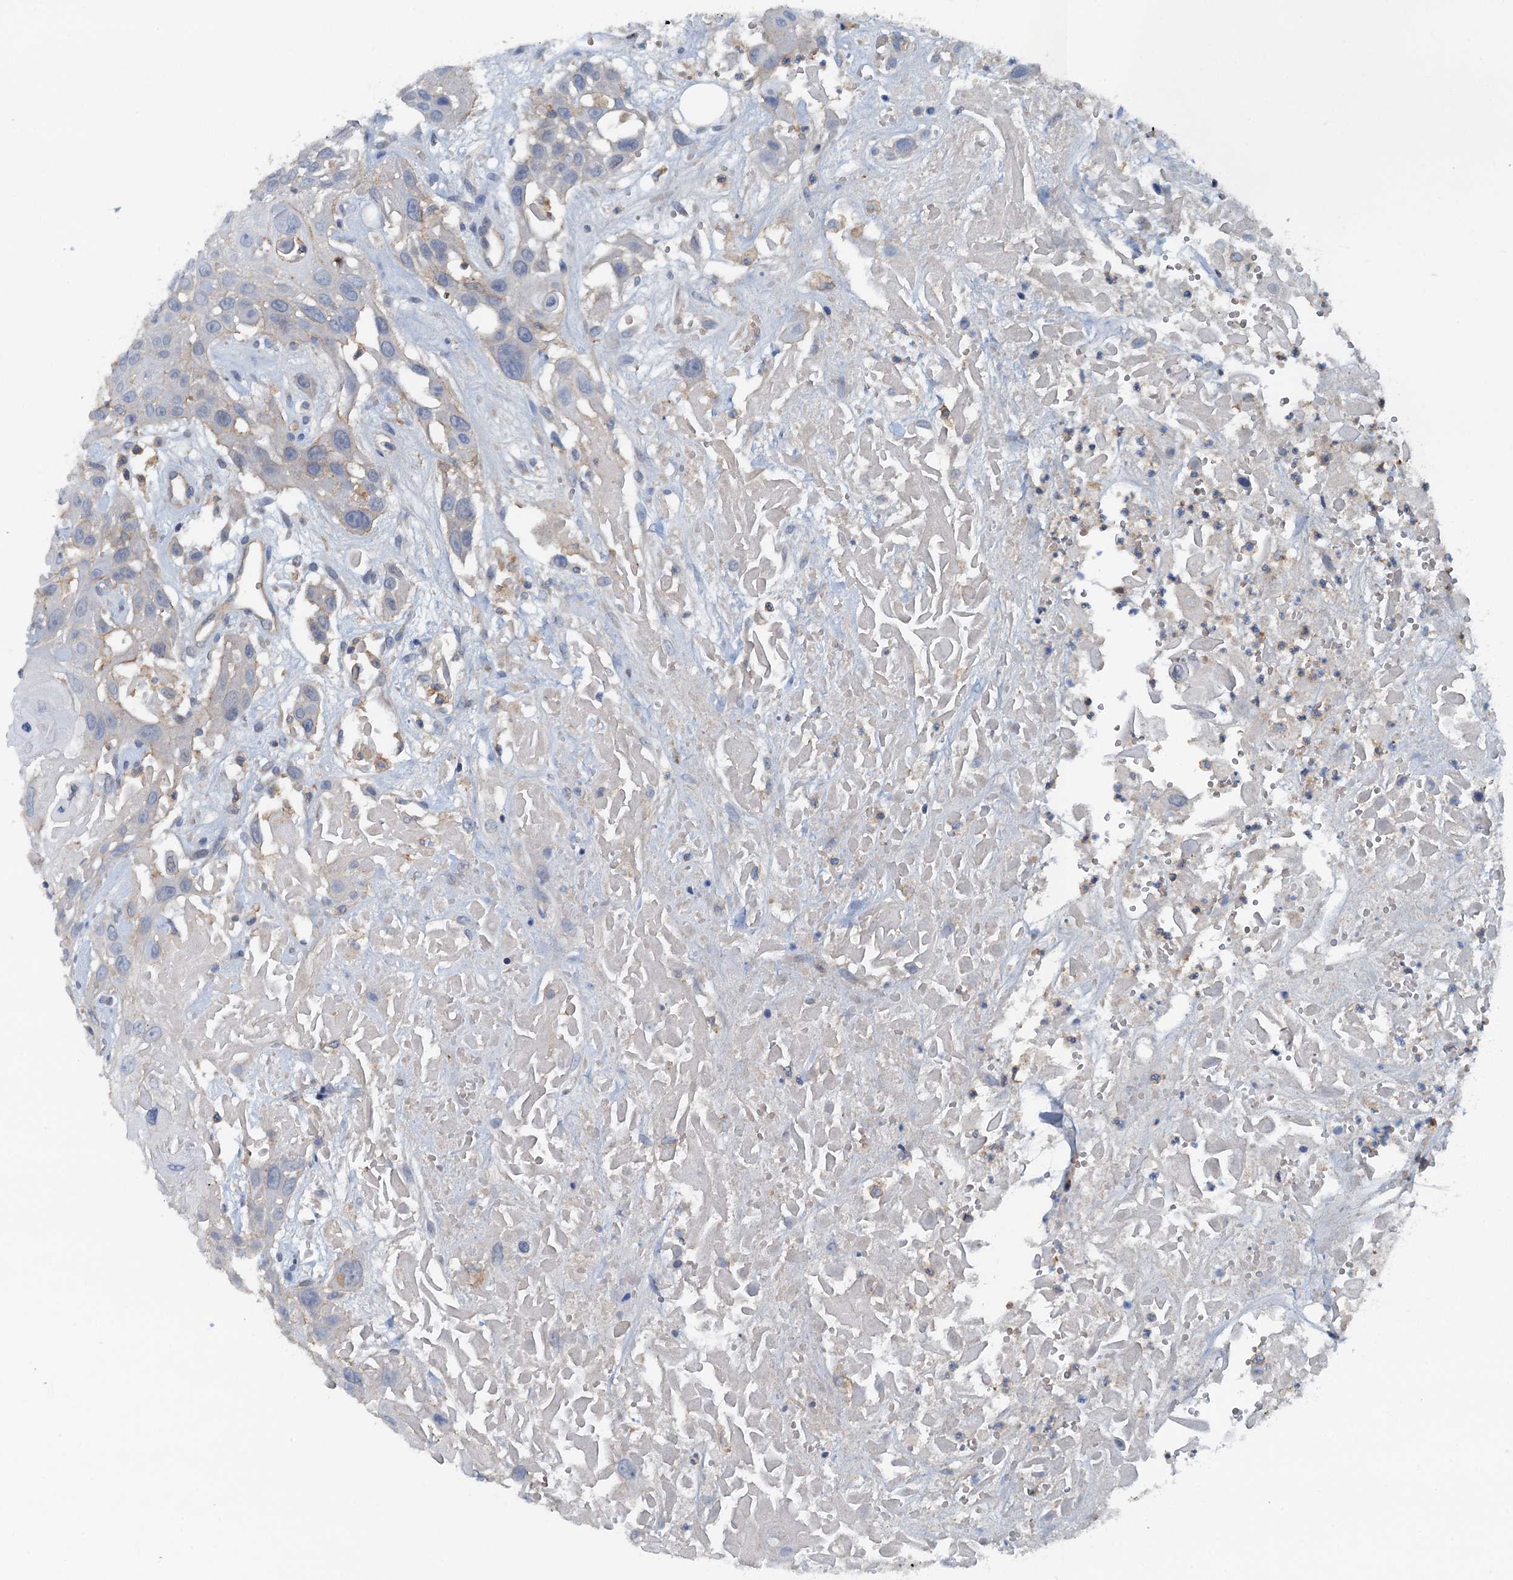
{"staining": {"intensity": "negative", "quantity": "none", "location": "none"}, "tissue": "head and neck cancer", "cell_type": "Tumor cells", "image_type": "cancer", "snomed": [{"axis": "morphology", "description": "Squamous cell carcinoma, NOS"}, {"axis": "topography", "description": "Head-Neck"}], "caption": "Immunohistochemical staining of human head and neck cancer reveals no significant expression in tumor cells.", "gene": "THAP10", "patient": {"sex": "male", "age": 81}}